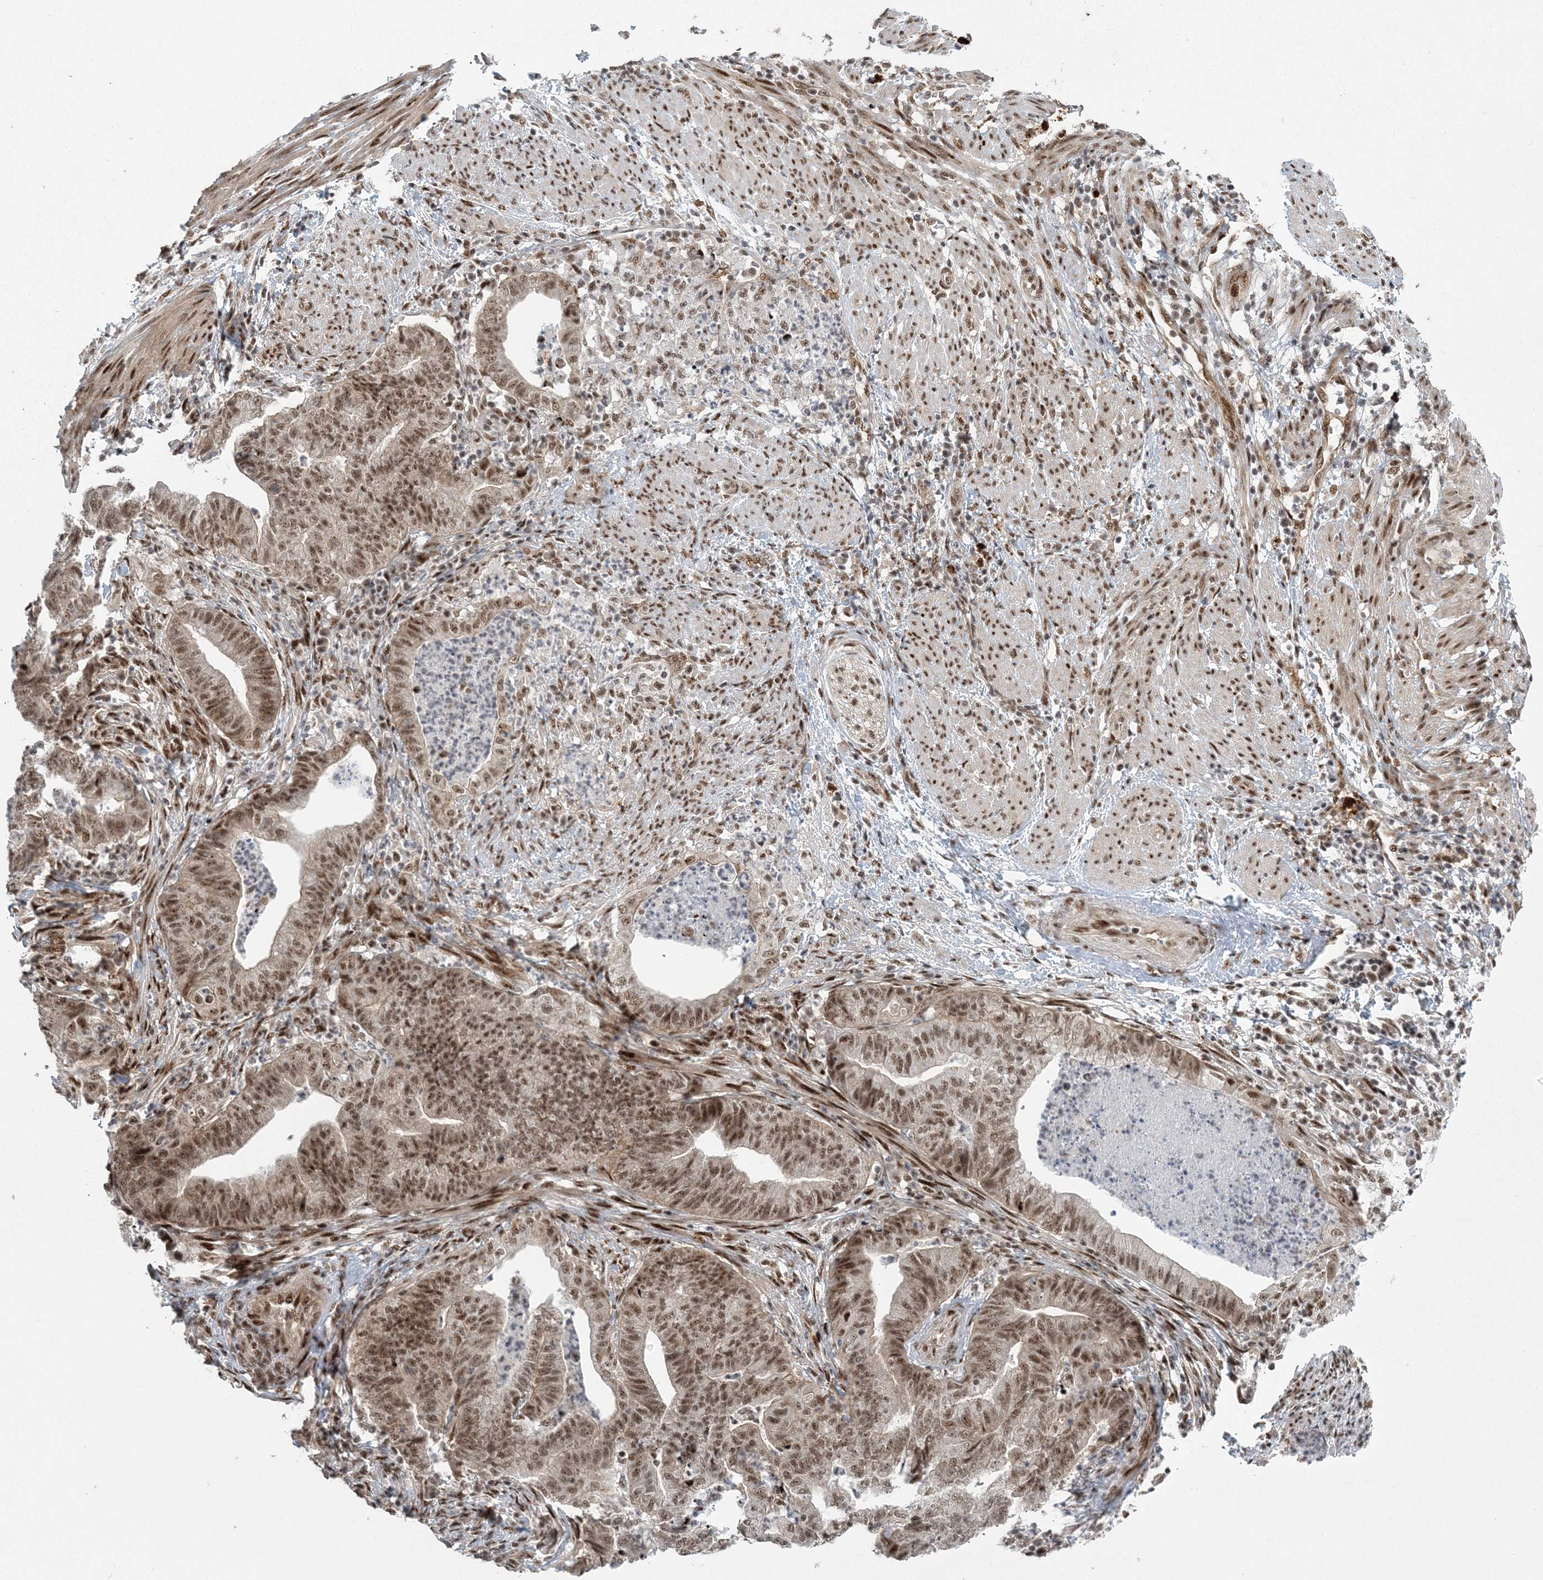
{"staining": {"intensity": "moderate", "quantity": ">75%", "location": "nuclear"}, "tissue": "endometrial cancer", "cell_type": "Tumor cells", "image_type": "cancer", "snomed": [{"axis": "morphology", "description": "Polyp, NOS"}, {"axis": "morphology", "description": "Adenocarcinoma, NOS"}, {"axis": "morphology", "description": "Adenoma, NOS"}, {"axis": "topography", "description": "Endometrium"}], "caption": "Endometrial cancer tissue displays moderate nuclear expression in about >75% of tumor cells", "gene": "CWC22", "patient": {"sex": "female", "age": 79}}